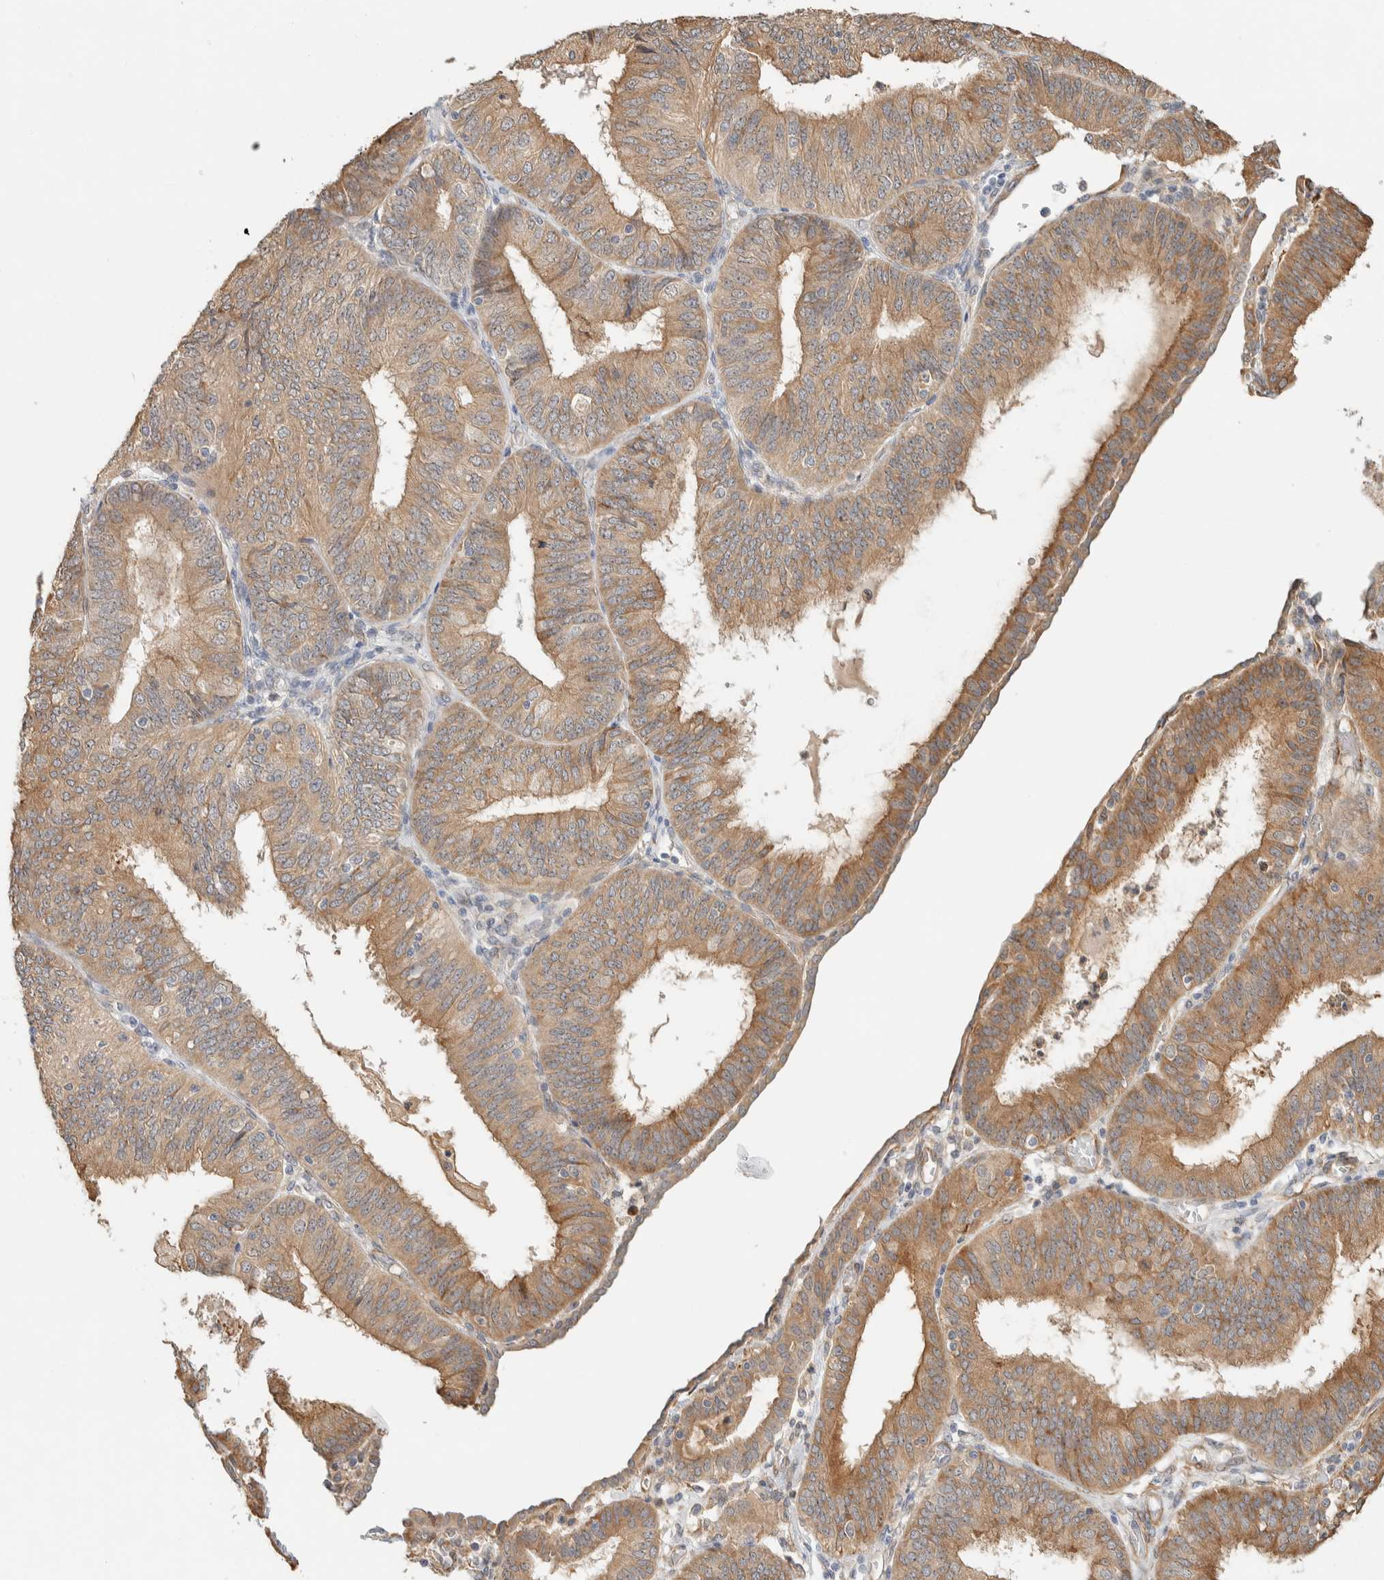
{"staining": {"intensity": "moderate", "quantity": ">75%", "location": "cytoplasmic/membranous"}, "tissue": "endometrial cancer", "cell_type": "Tumor cells", "image_type": "cancer", "snomed": [{"axis": "morphology", "description": "Adenocarcinoma, NOS"}, {"axis": "topography", "description": "Endometrium"}], "caption": "Endometrial cancer stained for a protein shows moderate cytoplasmic/membranous positivity in tumor cells. (IHC, brightfield microscopy, high magnification).", "gene": "KLHL40", "patient": {"sex": "female", "age": 58}}